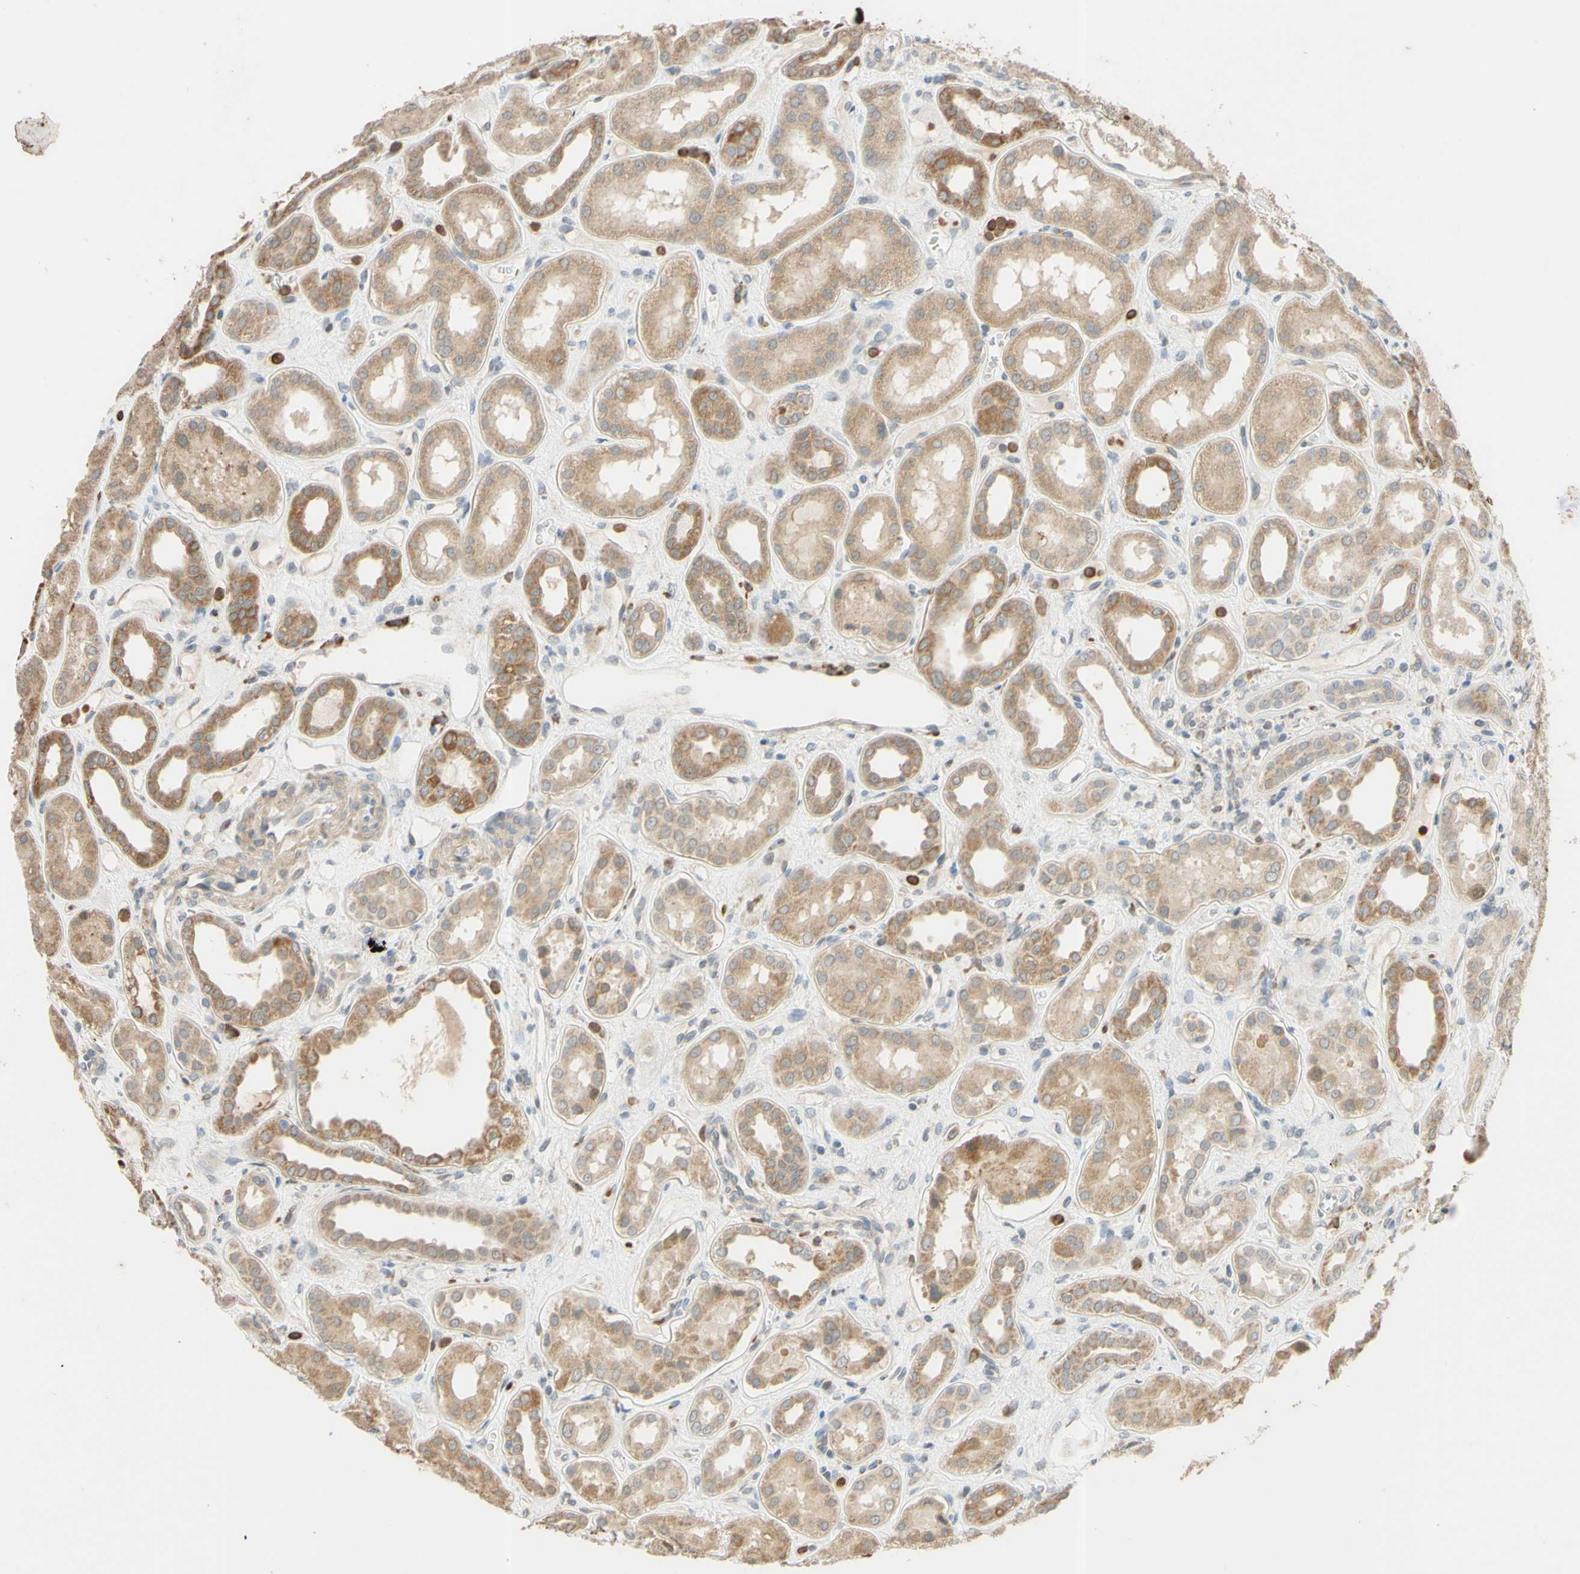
{"staining": {"intensity": "weak", "quantity": ">75%", "location": "cytoplasmic/membranous"}, "tissue": "kidney", "cell_type": "Cells in glomeruli", "image_type": "normal", "snomed": [{"axis": "morphology", "description": "Normal tissue, NOS"}, {"axis": "topography", "description": "Kidney"}], "caption": "High-power microscopy captured an IHC photomicrograph of normal kidney, revealing weak cytoplasmic/membranous positivity in about >75% of cells in glomeruli. The protein of interest is shown in brown color, while the nuclei are stained blue.", "gene": "GATA1", "patient": {"sex": "male", "age": 59}}